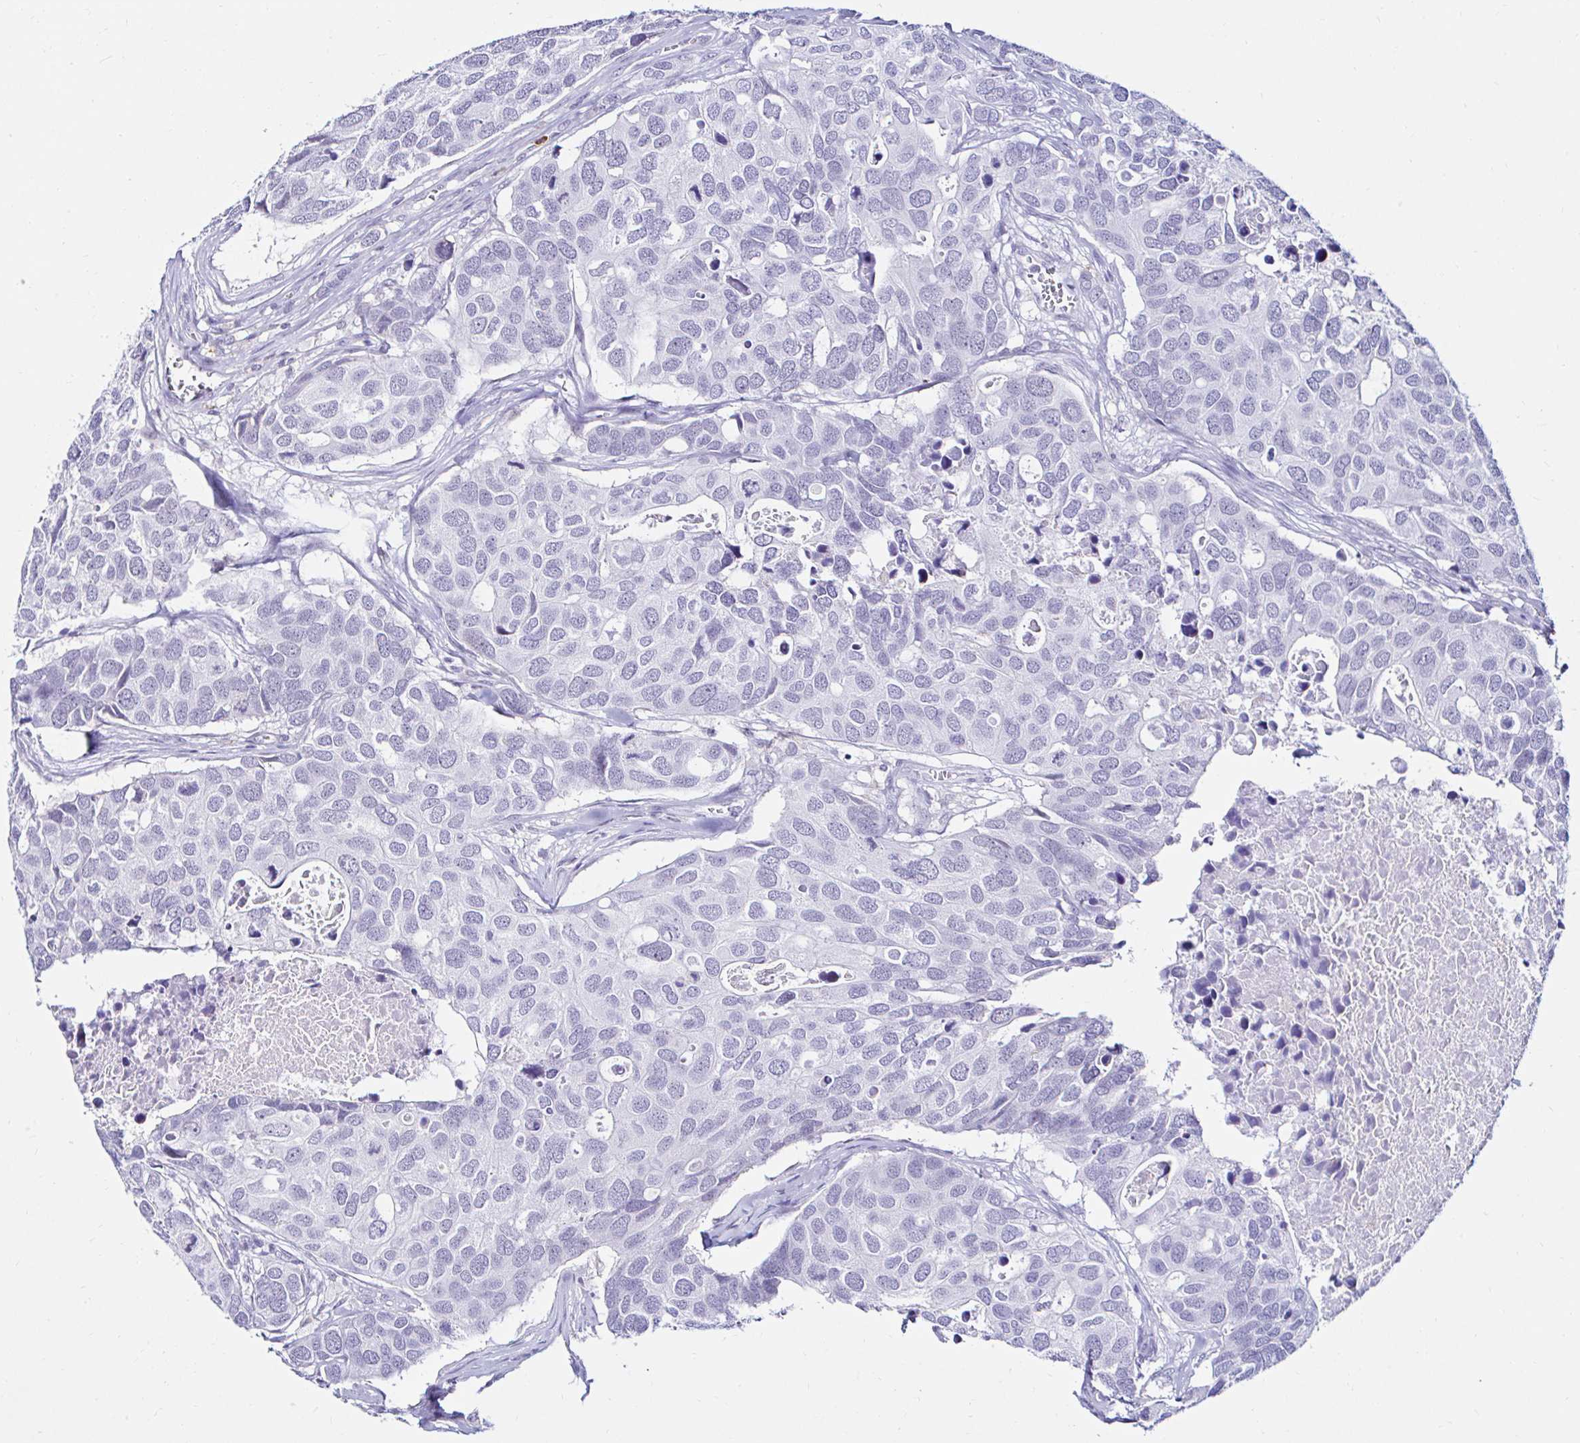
{"staining": {"intensity": "negative", "quantity": "none", "location": "none"}, "tissue": "breast cancer", "cell_type": "Tumor cells", "image_type": "cancer", "snomed": [{"axis": "morphology", "description": "Duct carcinoma"}, {"axis": "topography", "description": "Breast"}], "caption": "Intraductal carcinoma (breast) stained for a protein using IHC exhibits no expression tumor cells.", "gene": "CYBB", "patient": {"sex": "female", "age": 83}}